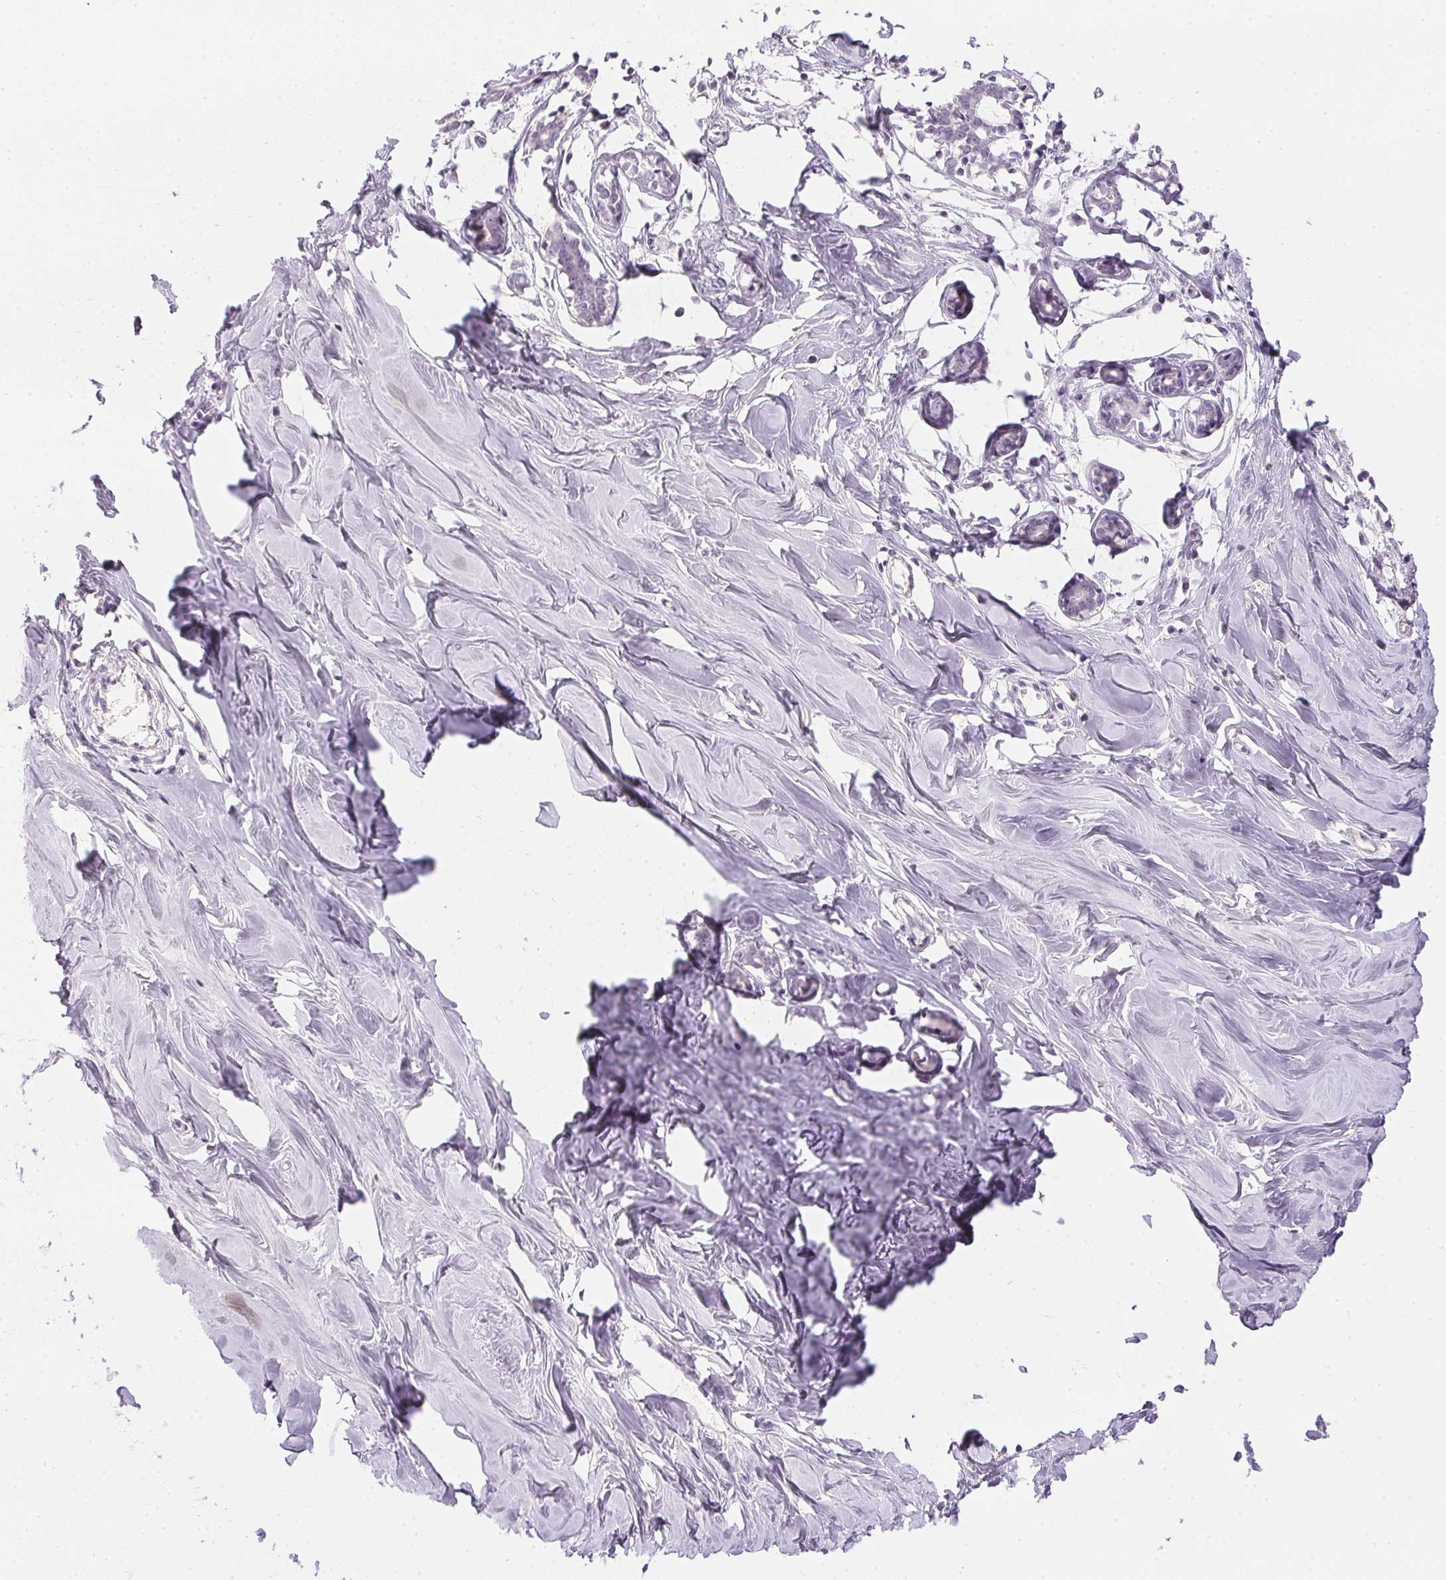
{"staining": {"intensity": "negative", "quantity": "none", "location": "none"}, "tissue": "breast", "cell_type": "Adipocytes", "image_type": "normal", "snomed": [{"axis": "morphology", "description": "Normal tissue, NOS"}, {"axis": "topography", "description": "Breast"}], "caption": "High magnification brightfield microscopy of unremarkable breast stained with DAB (3,3'-diaminobenzidine) (brown) and counterstained with hematoxylin (blue): adipocytes show no significant positivity.", "gene": "GSDMC", "patient": {"sex": "female", "age": 27}}